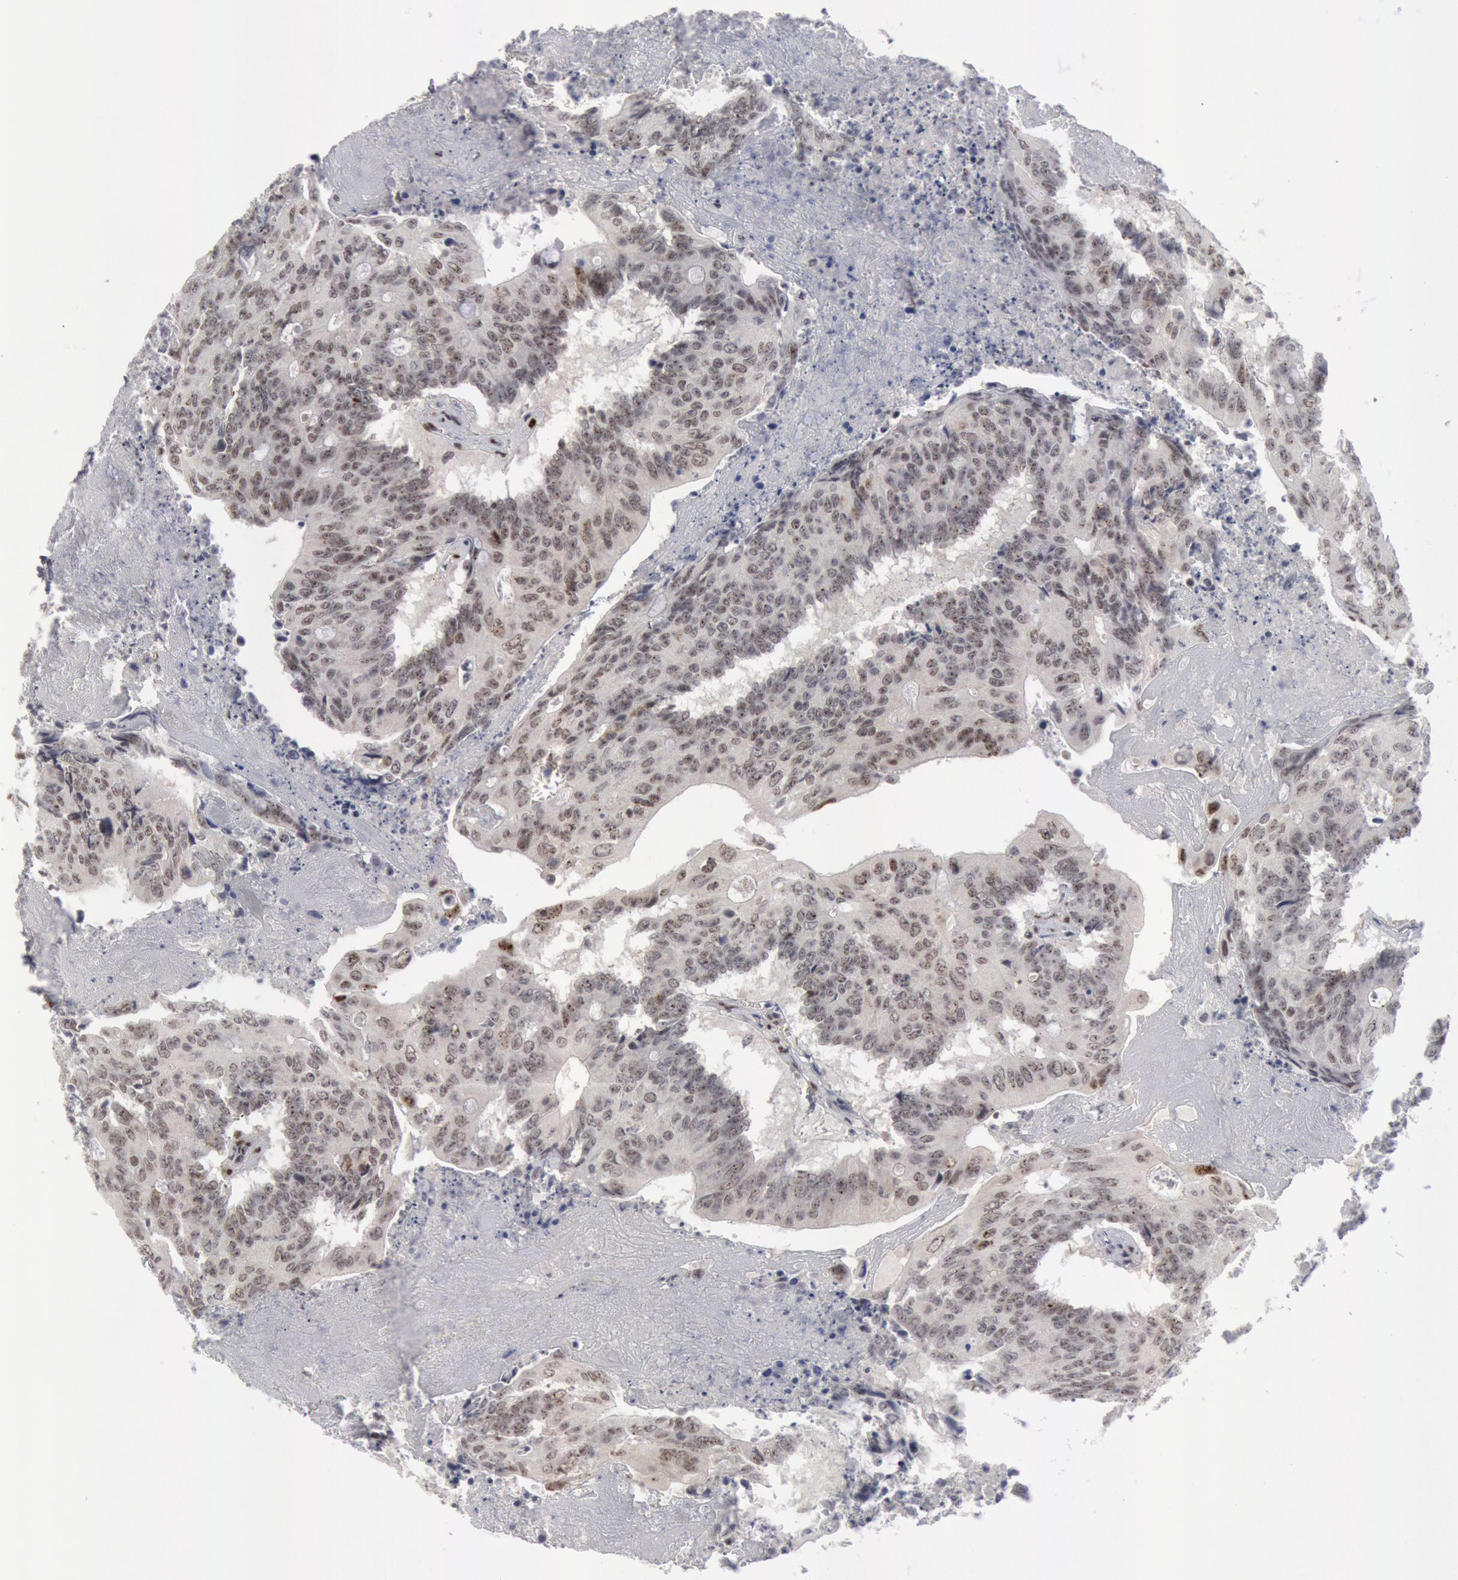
{"staining": {"intensity": "weak", "quantity": "<25%", "location": "nuclear"}, "tissue": "colorectal cancer", "cell_type": "Tumor cells", "image_type": "cancer", "snomed": [{"axis": "morphology", "description": "Adenocarcinoma, NOS"}, {"axis": "topography", "description": "Colon"}], "caption": "This image is of adenocarcinoma (colorectal) stained with IHC to label a protein in brown with the nuclei are counter-stained blue. There is no expression in tumor cells.", "gene": "FOXO1", "patient": {"sex": "male", "age": 65}}